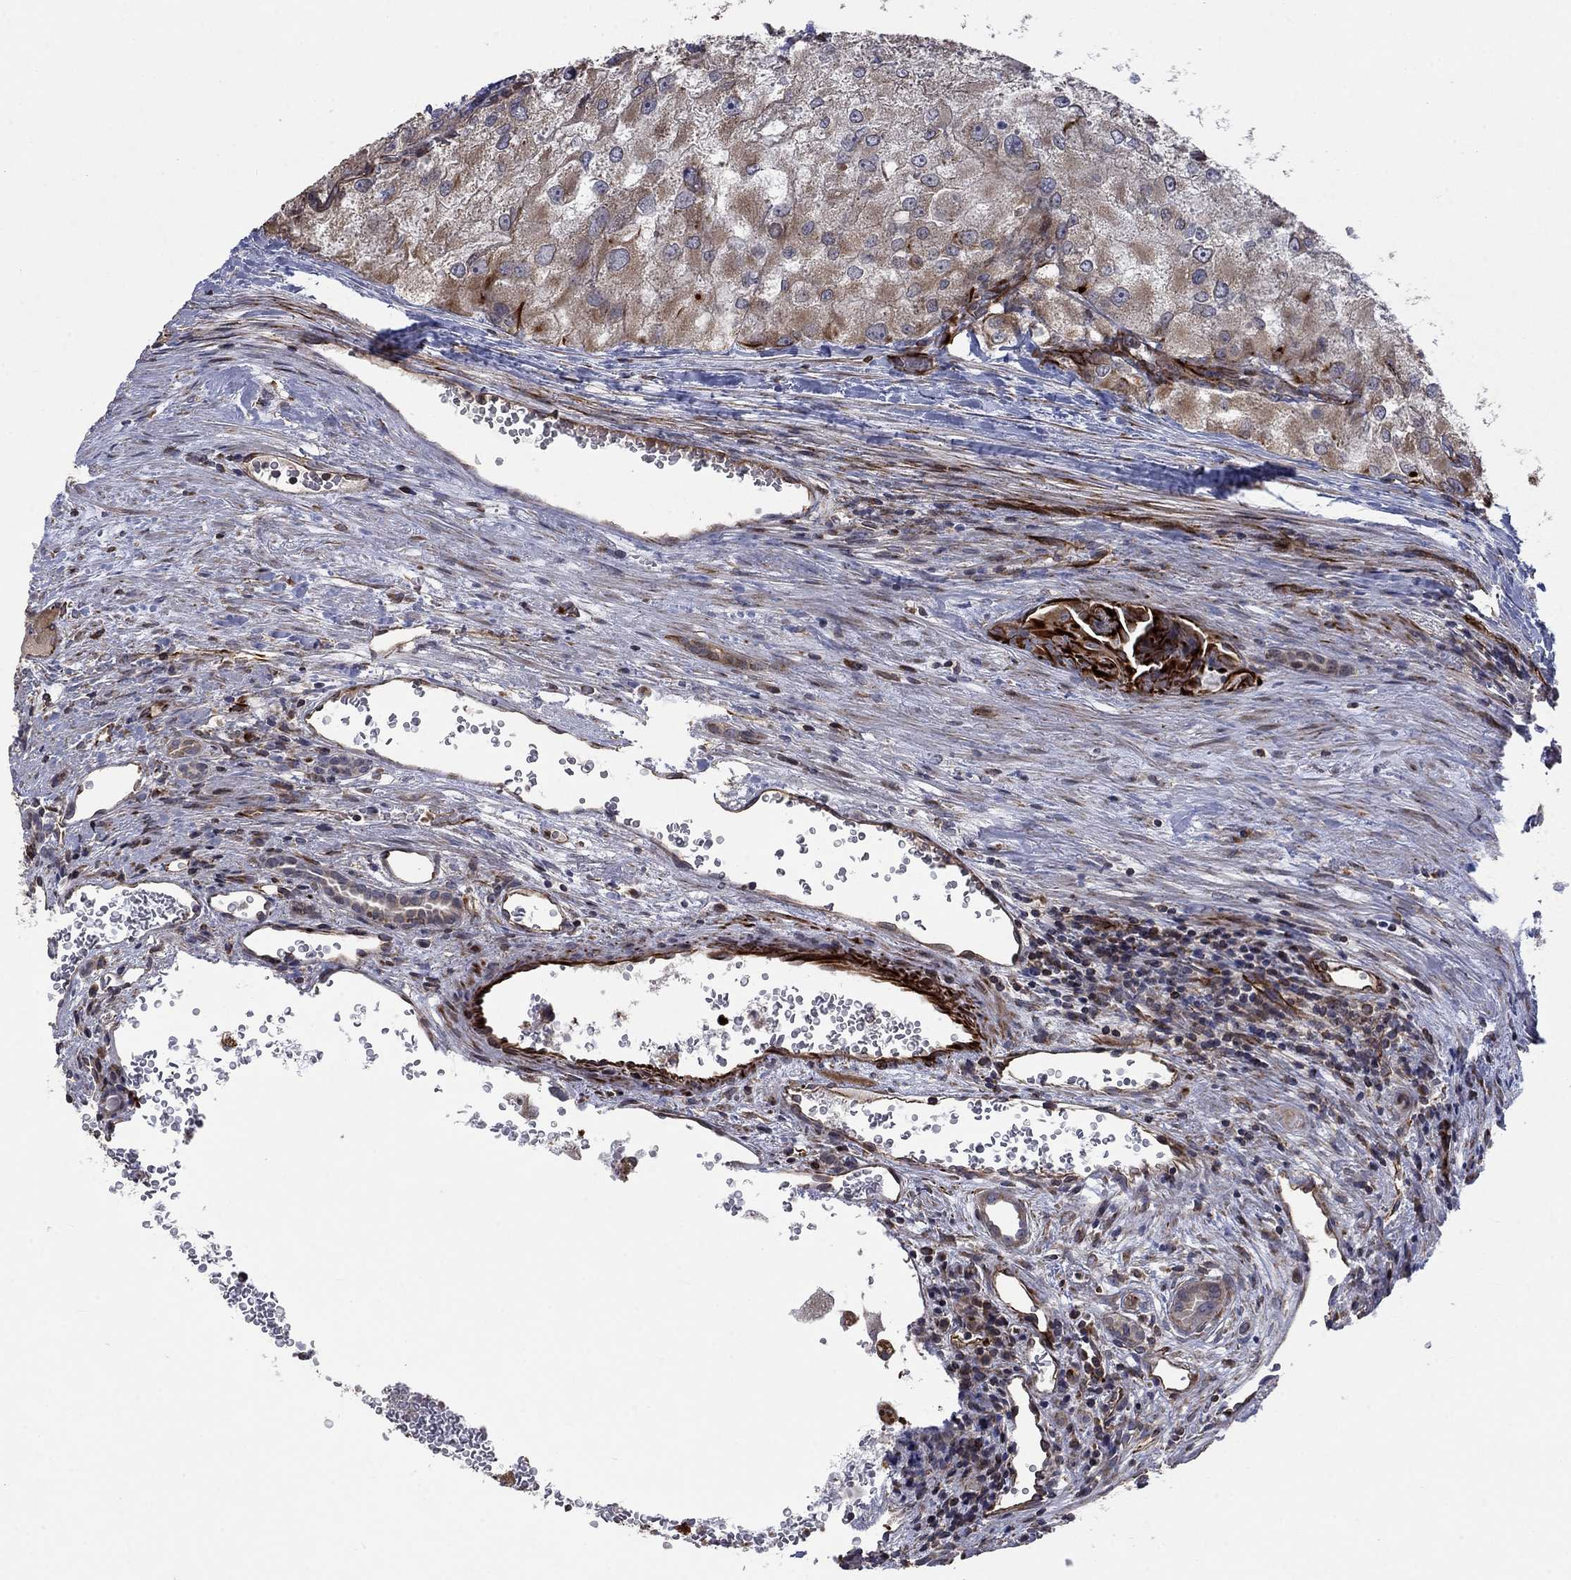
{"staining": {"intensity": "weak", "quantity": "25%-75%", "location": "cytoplasmic/membranous"}, "tissue": "renal cancer", "cell_type": "Tumor cells", "image_type": "cancer", "snomed": [{"axis": "morphology", "description": "Adenocarcinoma, NOS"}, {"axis": "topography", "description": "Kidney"}], "caption": "Tumor cells show low levels of weak cytoplasmic/membranous expression in approximately 25%-75% of cells in renal cancer.", "gene": "NDUFC1", "patient": {"sex": "female", "age": 70}}